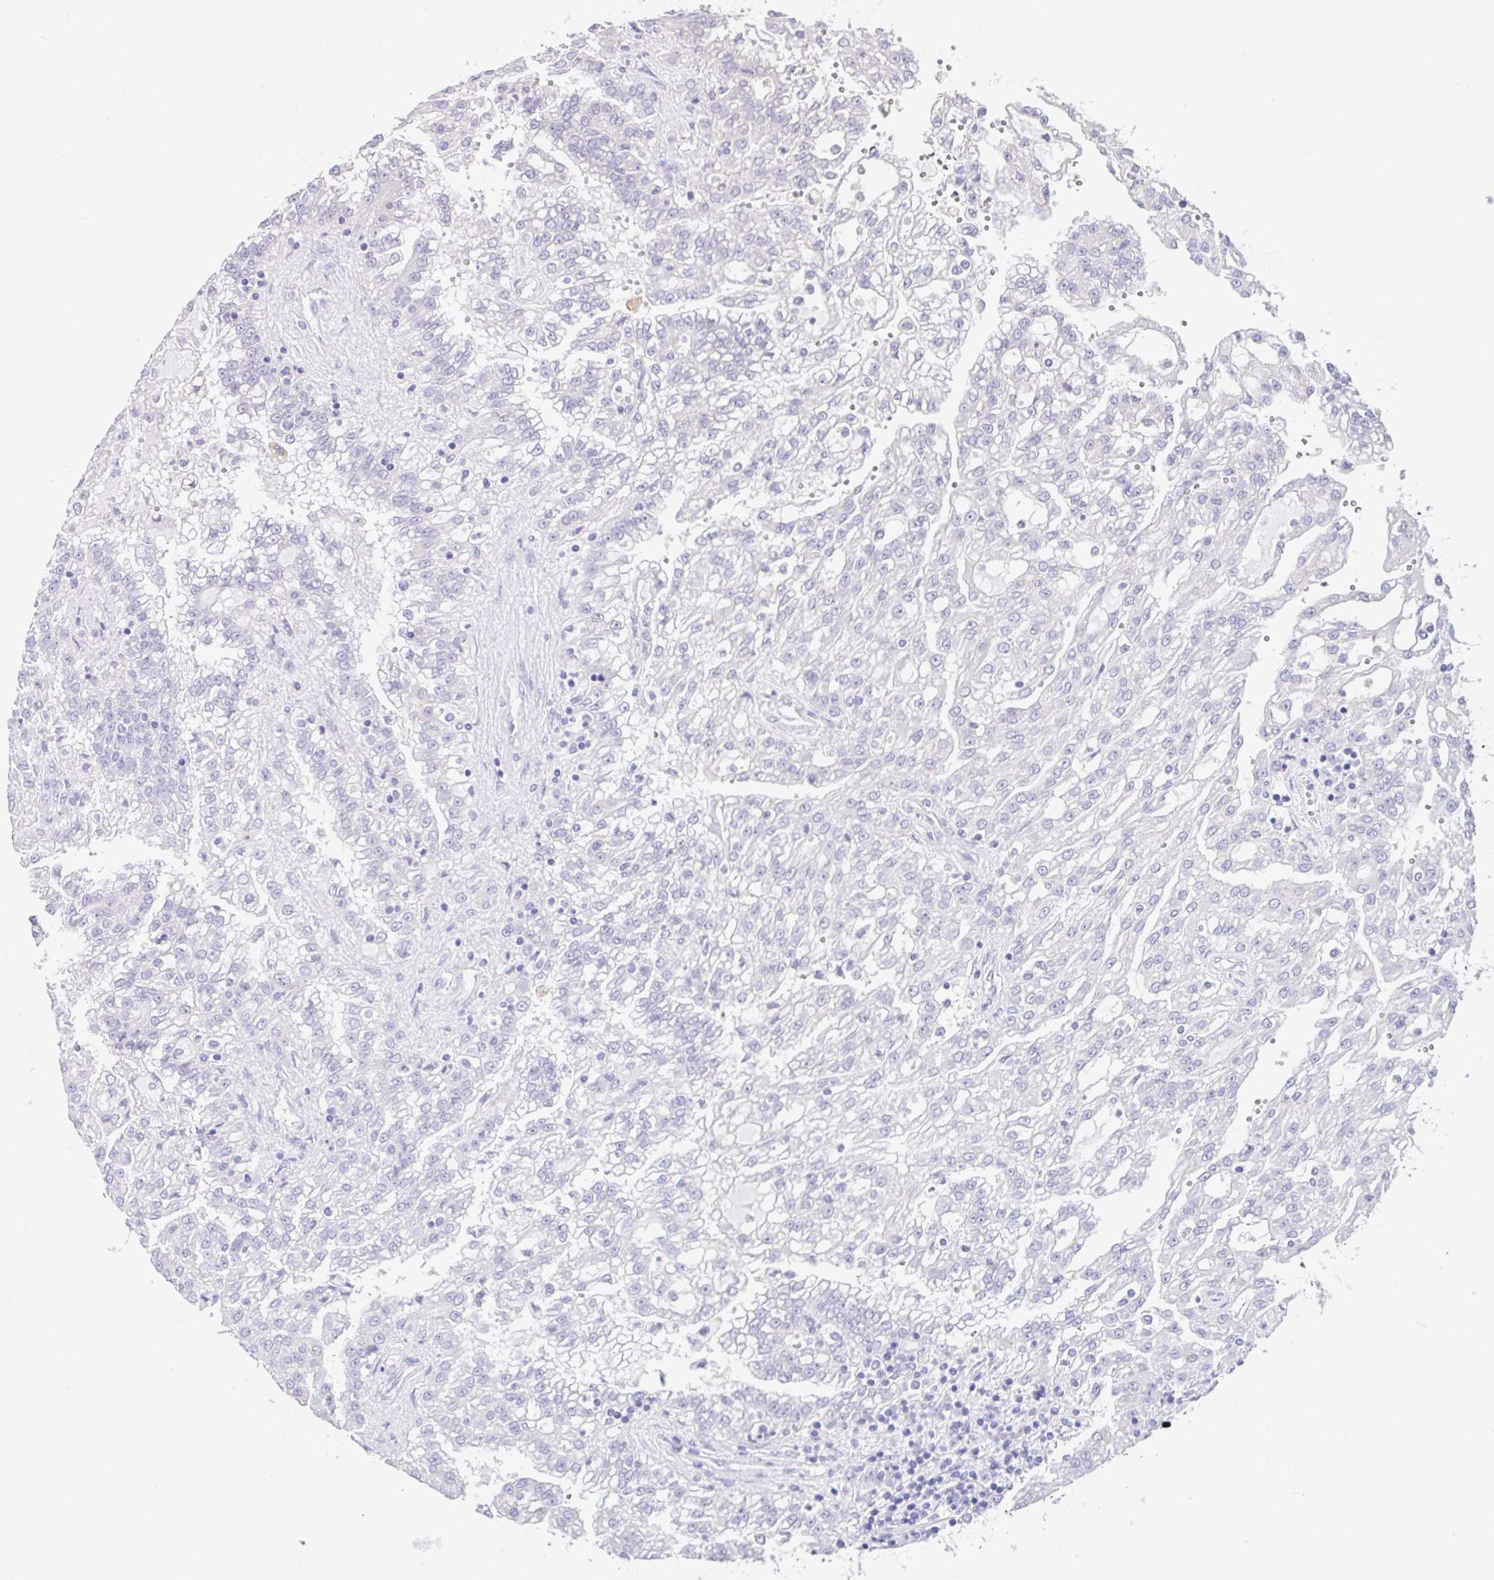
{"staining": {"intensity": "negative", "quantity": "none", "location": "none"}, "tissue": "renal cancer", "cell_type": "Tumor cells", "image_type": "cancer", "snomed": [{"axis": "morphology", "description": "Adenocarcinoma, NOS"}, {"axis": "topography", "description": "Kidney"}], "caption": "Tumor cells show no significant protein positivity in renal adenocarcinoma.", "gene": "CTU1", "patient": {"sex": "male", "age": 63}}